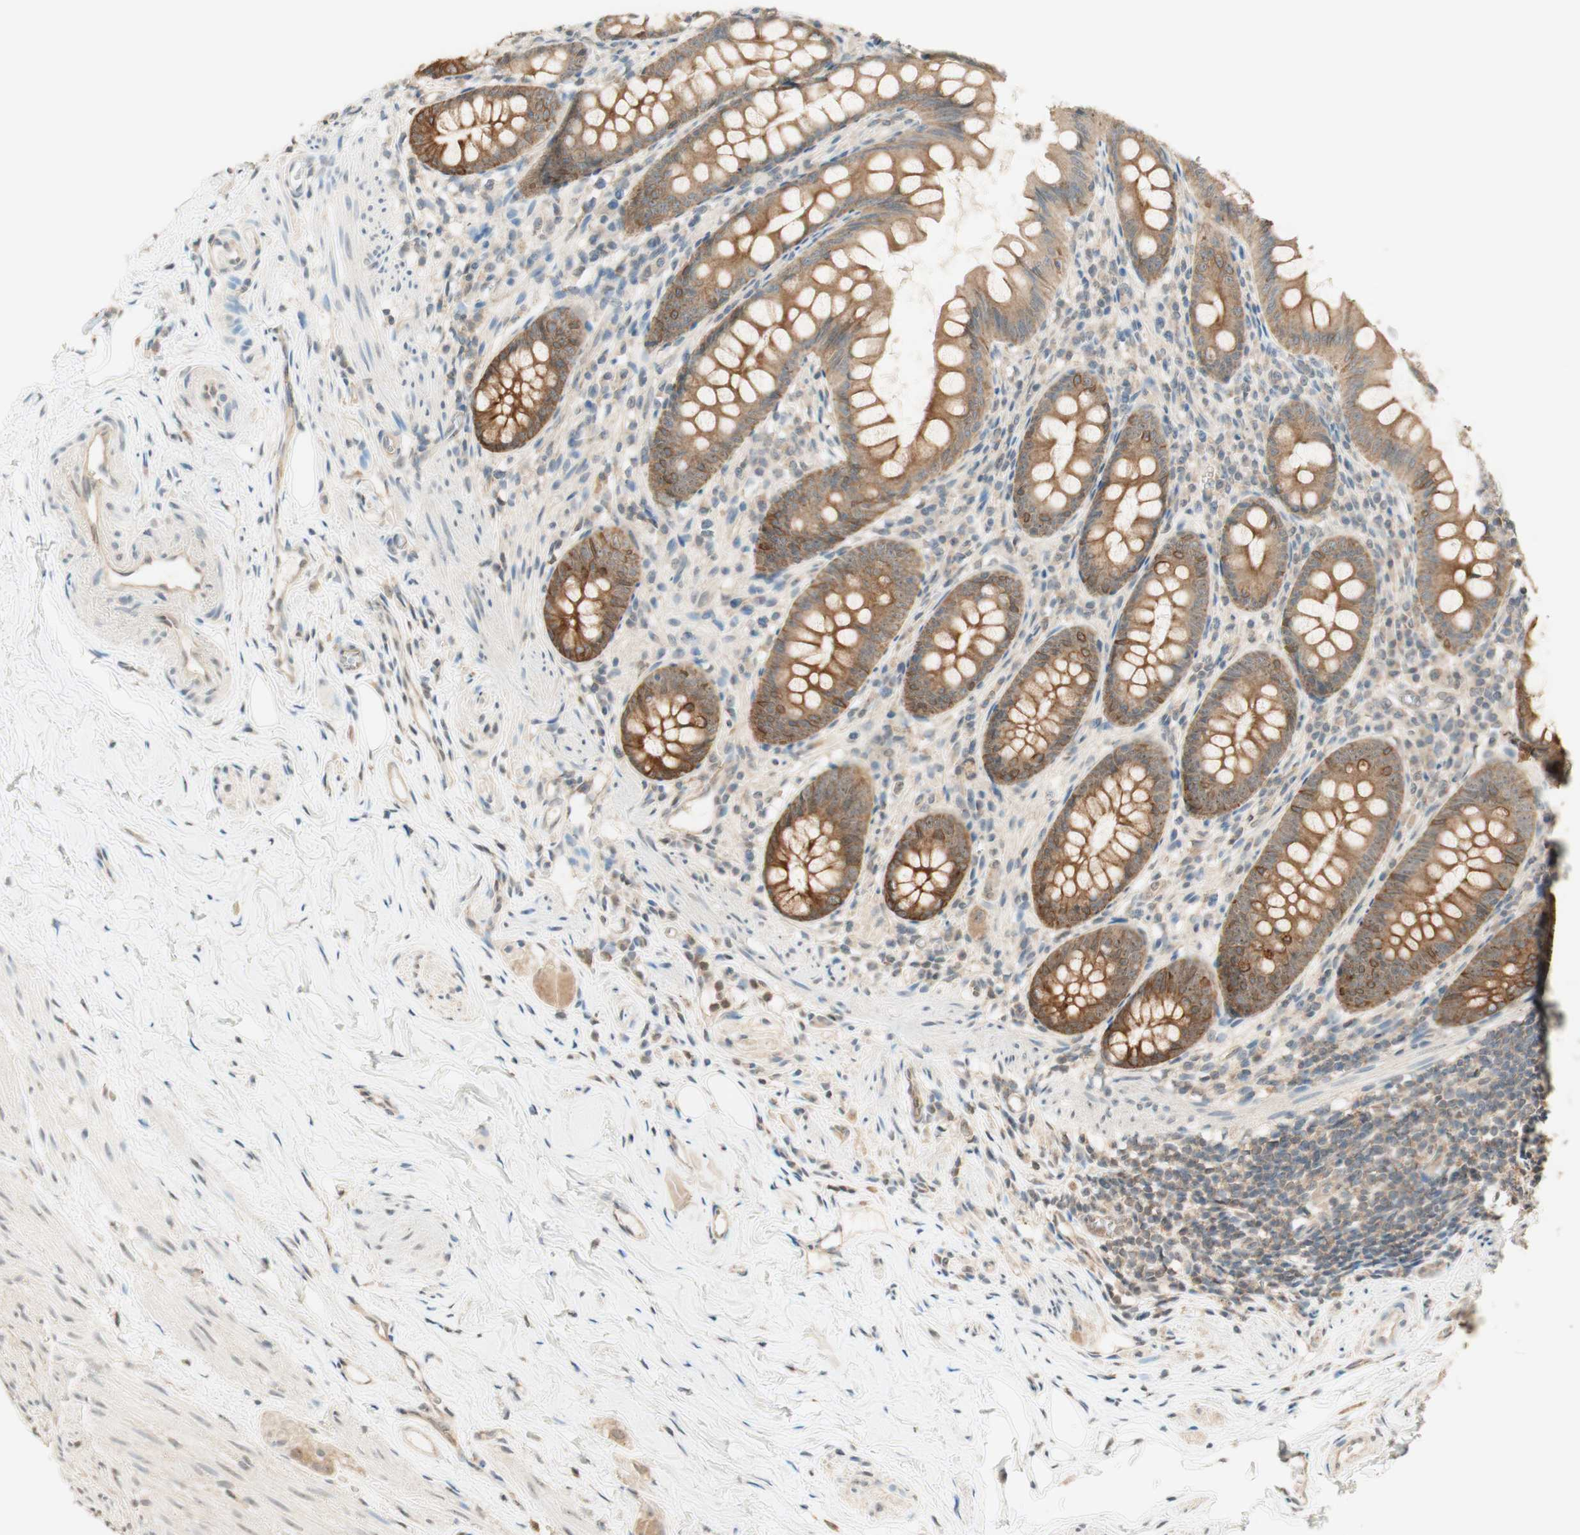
{"staining": {"intensity": "moderate", "quantity": ">75%", "location": "cytoplasmic/membranous"}, "tissue": "appendix", "cell_type": "Glandular cells", "image_type": "normal", "snomed": [{"axis": "morphology", "description": "Normal tissue, NOS"}, {"axis": "topography", "description": "Appendix"}], "caption": "Glandular cells reveal moderate cytoplasmic/membranous positivity in approximately >75% of cells in normal appendix.", "gene": "SPINT2", "patient": {"sex": "female", "age": 77}}